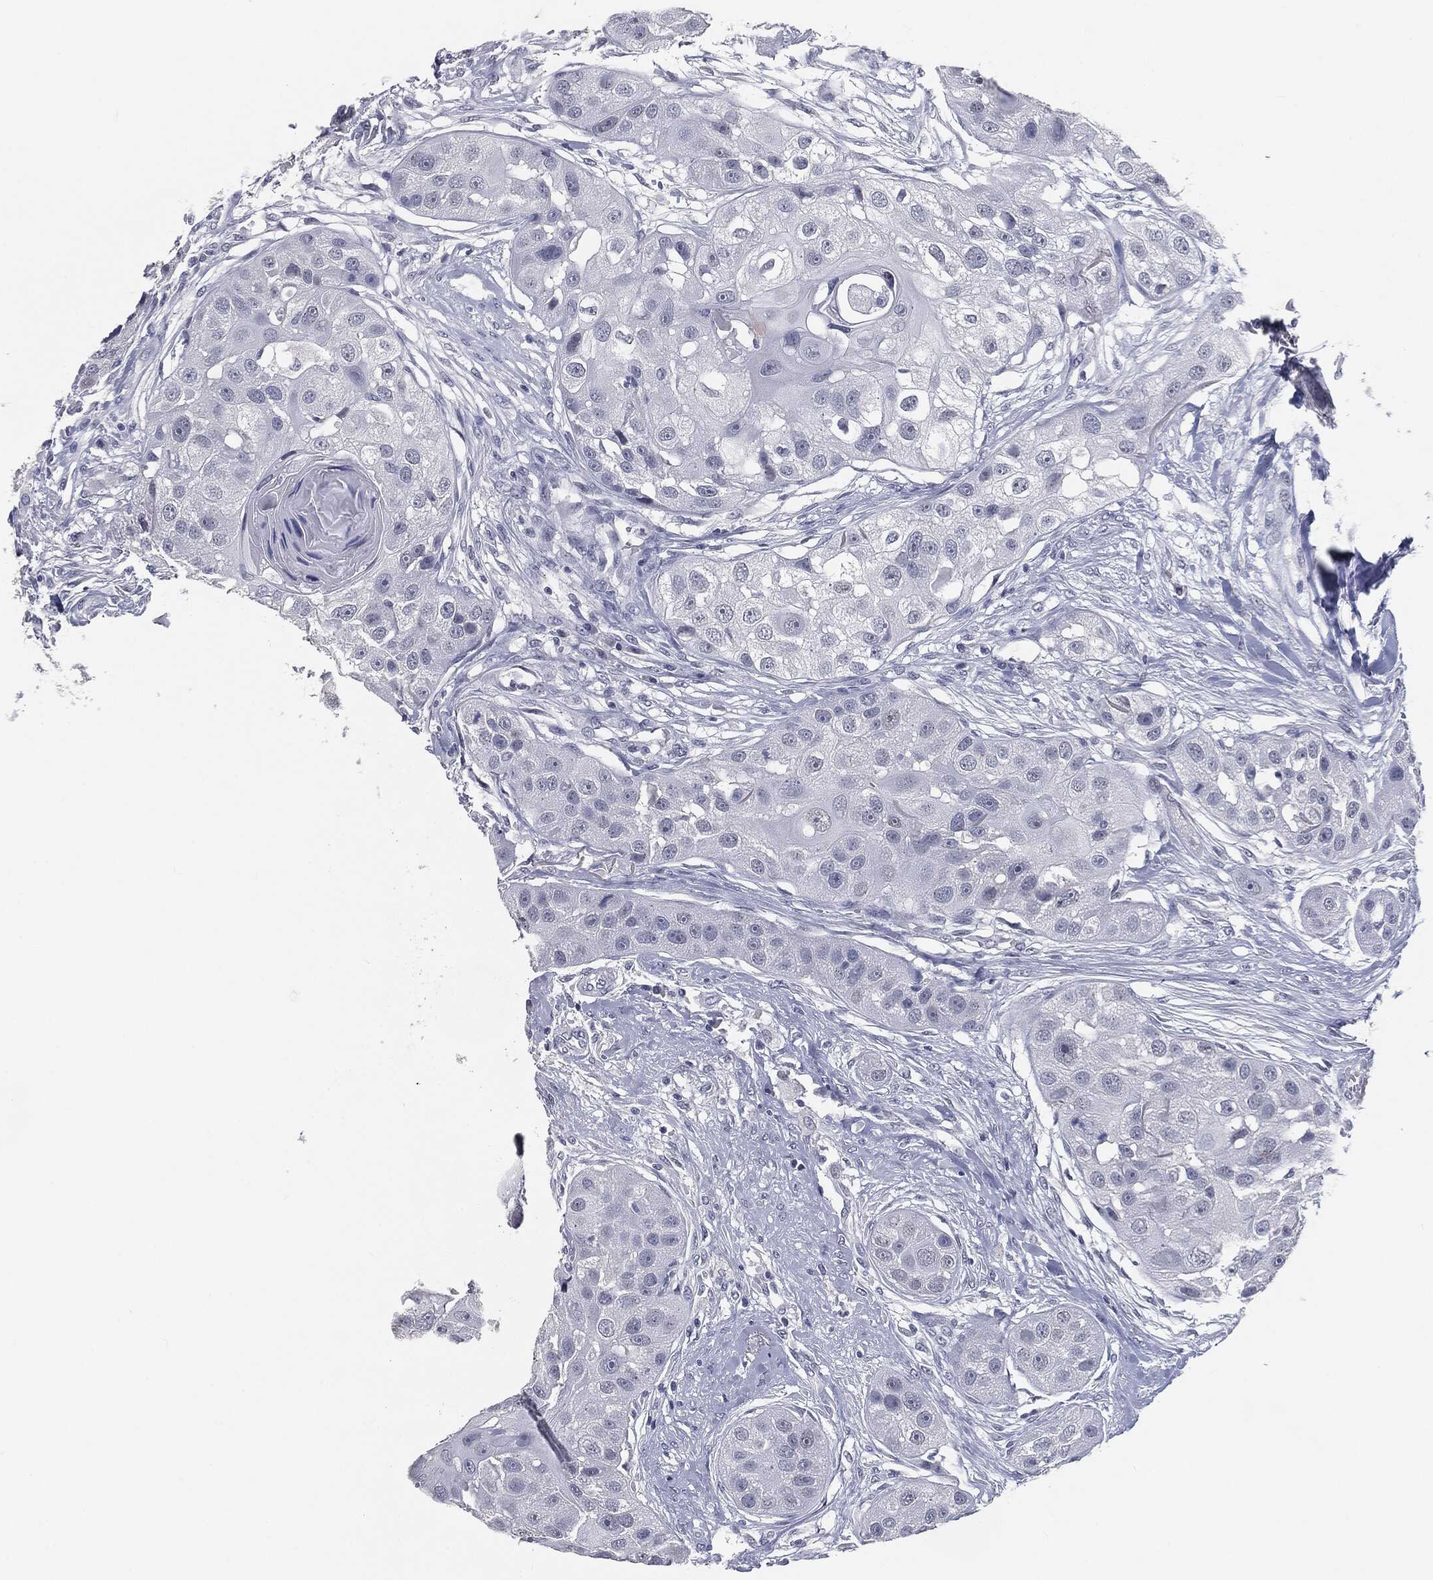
{"staining": {"intensity": "negative", "quantity": "none", "location": "none"}, "tissue": "head and neck cancer", "cell_type": "Tumor cells", "image_type": "cancer", "snomed": [{"axis": "morphology", "description": "Normal tissue, NOS"}, {"axis": "morphology", "description": "Squamous cell carcinoma, NOS"}, {"axis": "topography", "description": "Skeletal muscle"}, {"axis": "topography", "description": "Head-Neck"}], "caption": "Immunohistochemical staining of human head and neck cancer (squamous cell carcinoma) demonstrates no significant expression in tumor cells.", "gene": "PRAME", "patient": {"sex": "male", "age": 51}}